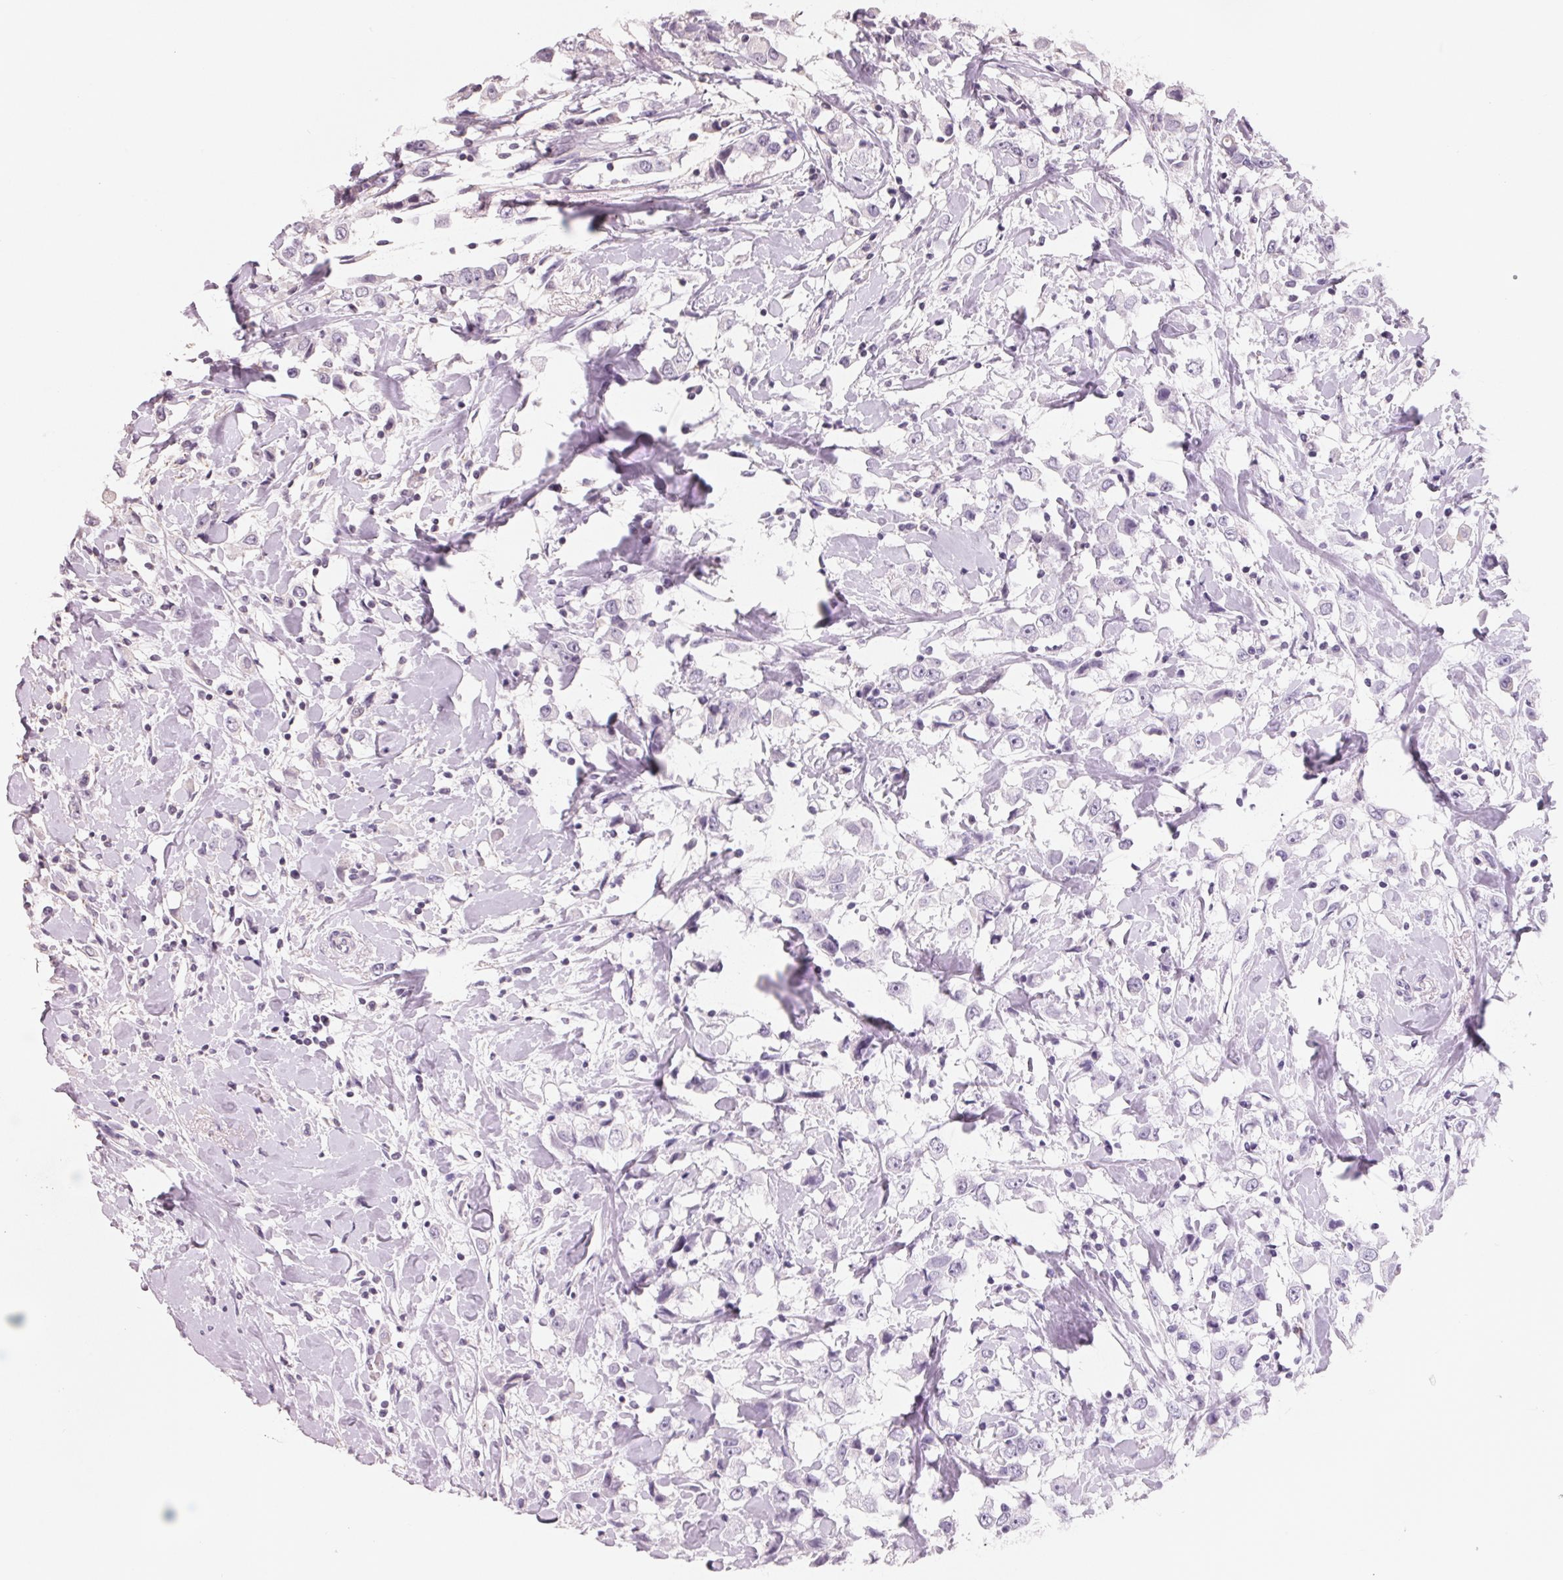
{"staining": {"intensity": "negative", "quantity": "none", "location": "none"}, "tissue": "breast cancer", "cell_type": "Tumor cells", "image_type": "cancer", "snomed": [{"axis": "morphology", "description": "Duct carcinoma"}, {"axis": "topography", "description": "Breast"}], "caption": "There is no significant staining in tumor cells of breast cancer (infiltrating ductal carcinoma).", "gene": "FTCD", "patient": {"sex": "female", "age": 61}}